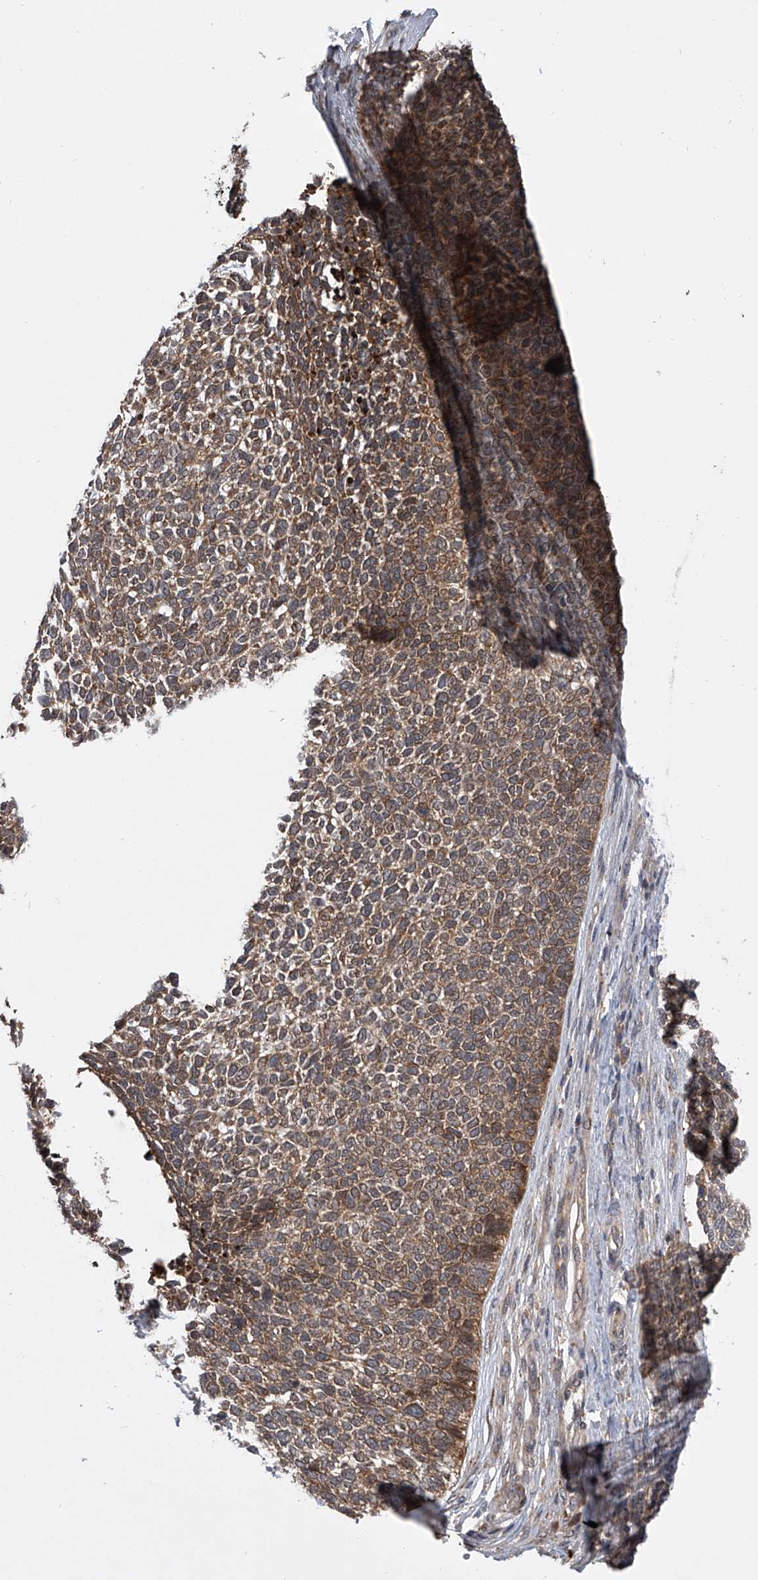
{"staining": {"intensity": "moderate", "quantity": "<25%", "location": "cytoplasmic/membranous"}, "tissue": "skin cancer", "cell_type": "Tumor cells", "image_type": "cancer", "snomed": [{"axis": "morphology", "description": "Basal cell carcinoma"}, {"axis": "topography", "description": "Skin"}], "caption": "Human skin cancer stained with a protein marker demonstrates moderate staining in tumor cells.", "gene": "GEMIN8", "patient": {"sex": "female", "age": 84}}